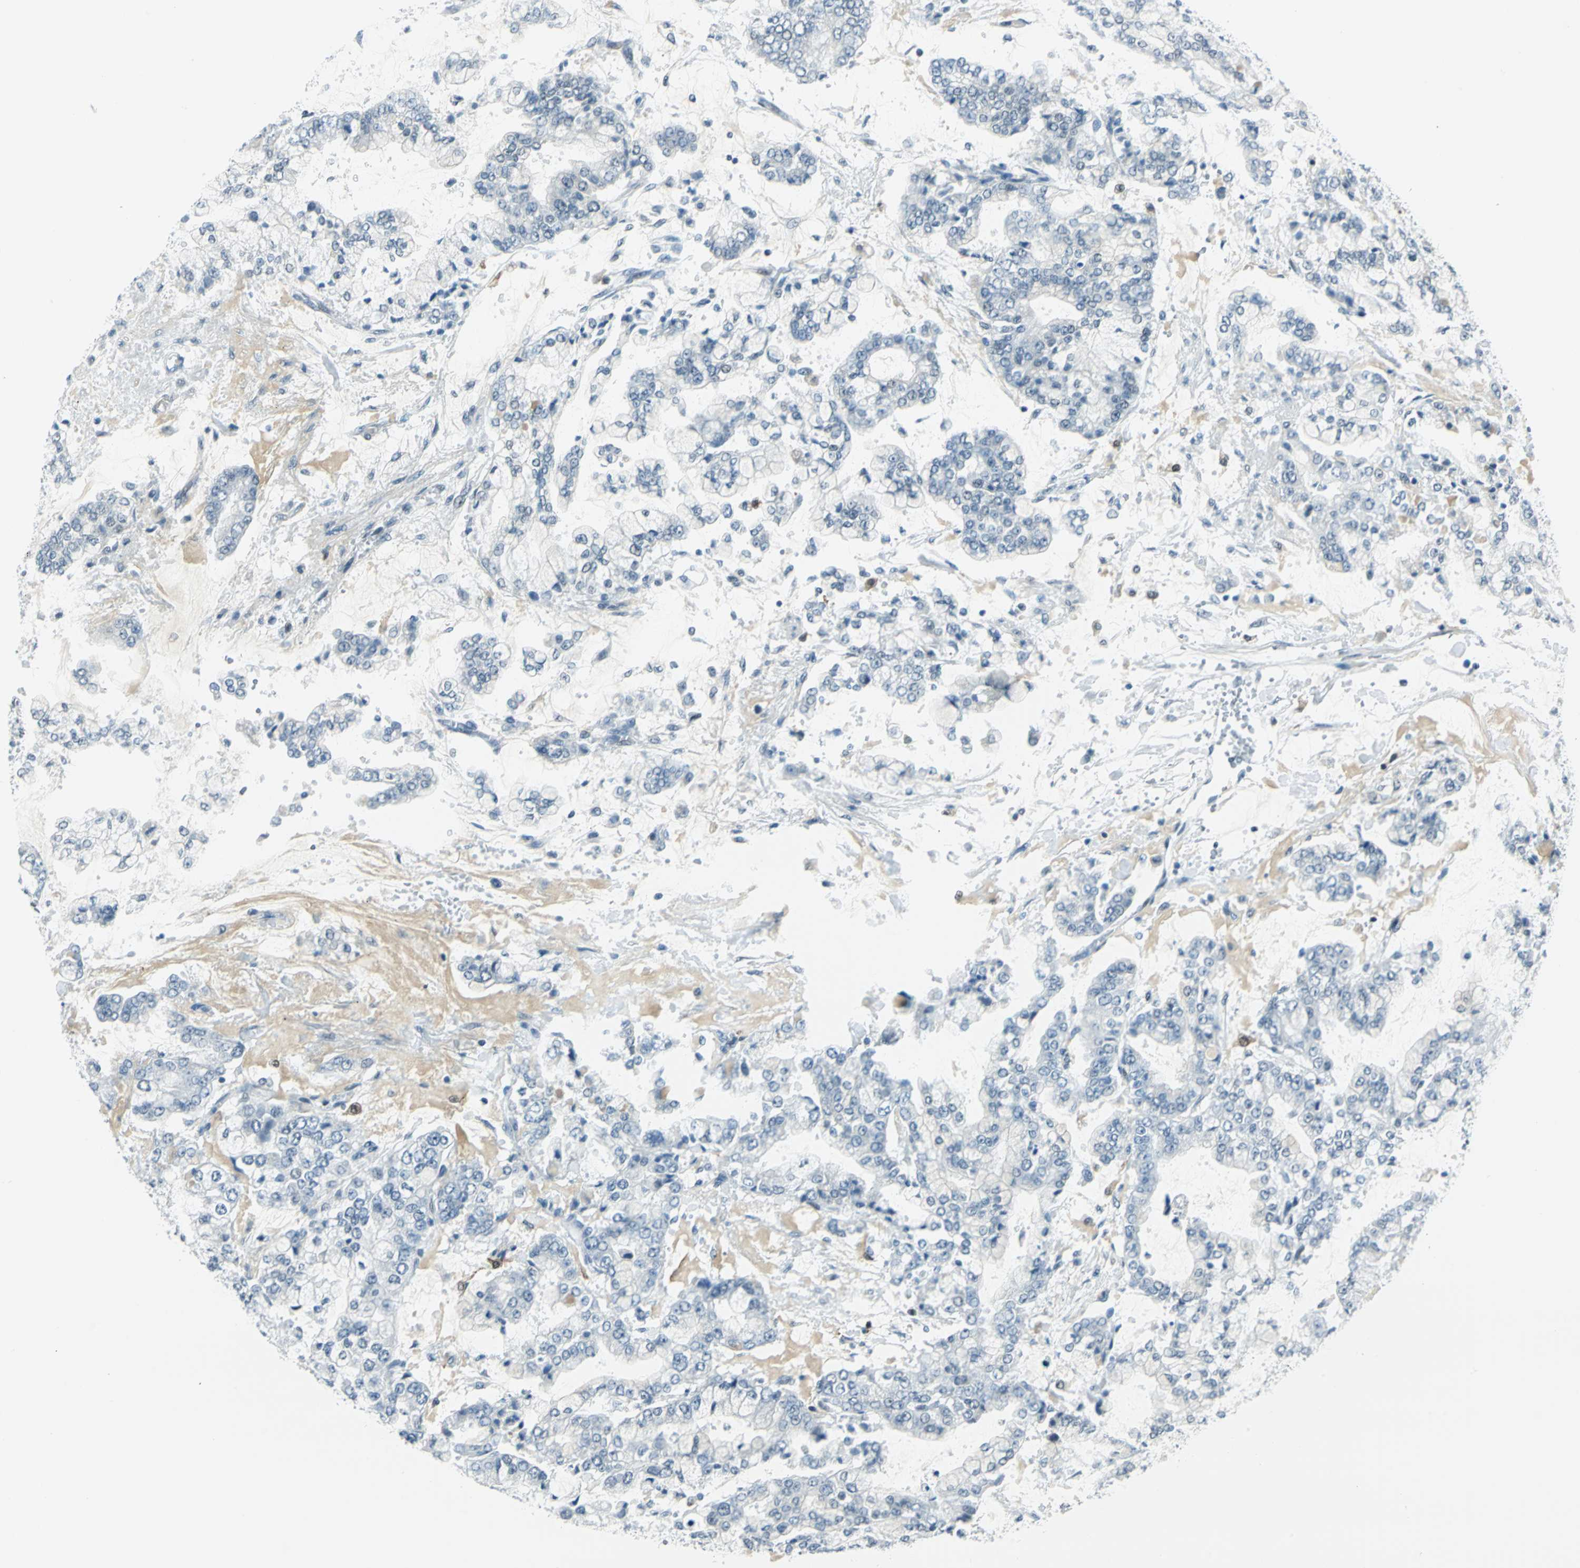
{"staining": {"intensity": "negative", "quantity": "none", "location": "none"}, "tissue": "stomach cancer", "cell_type": "Tumor cells", "image_type": "cancer", "snomed": [{"axis": "morphology", "description": "Adenocarcinoma, NOS"}, {"axis": "topography", "description": "Stomach"}], "caption": "Protein analysis of stomach adenocarcinoma exhibits no significant staining in tumor cells.", "gene": "MTMR10", "patient": {"sex": "male", "age": 76}}